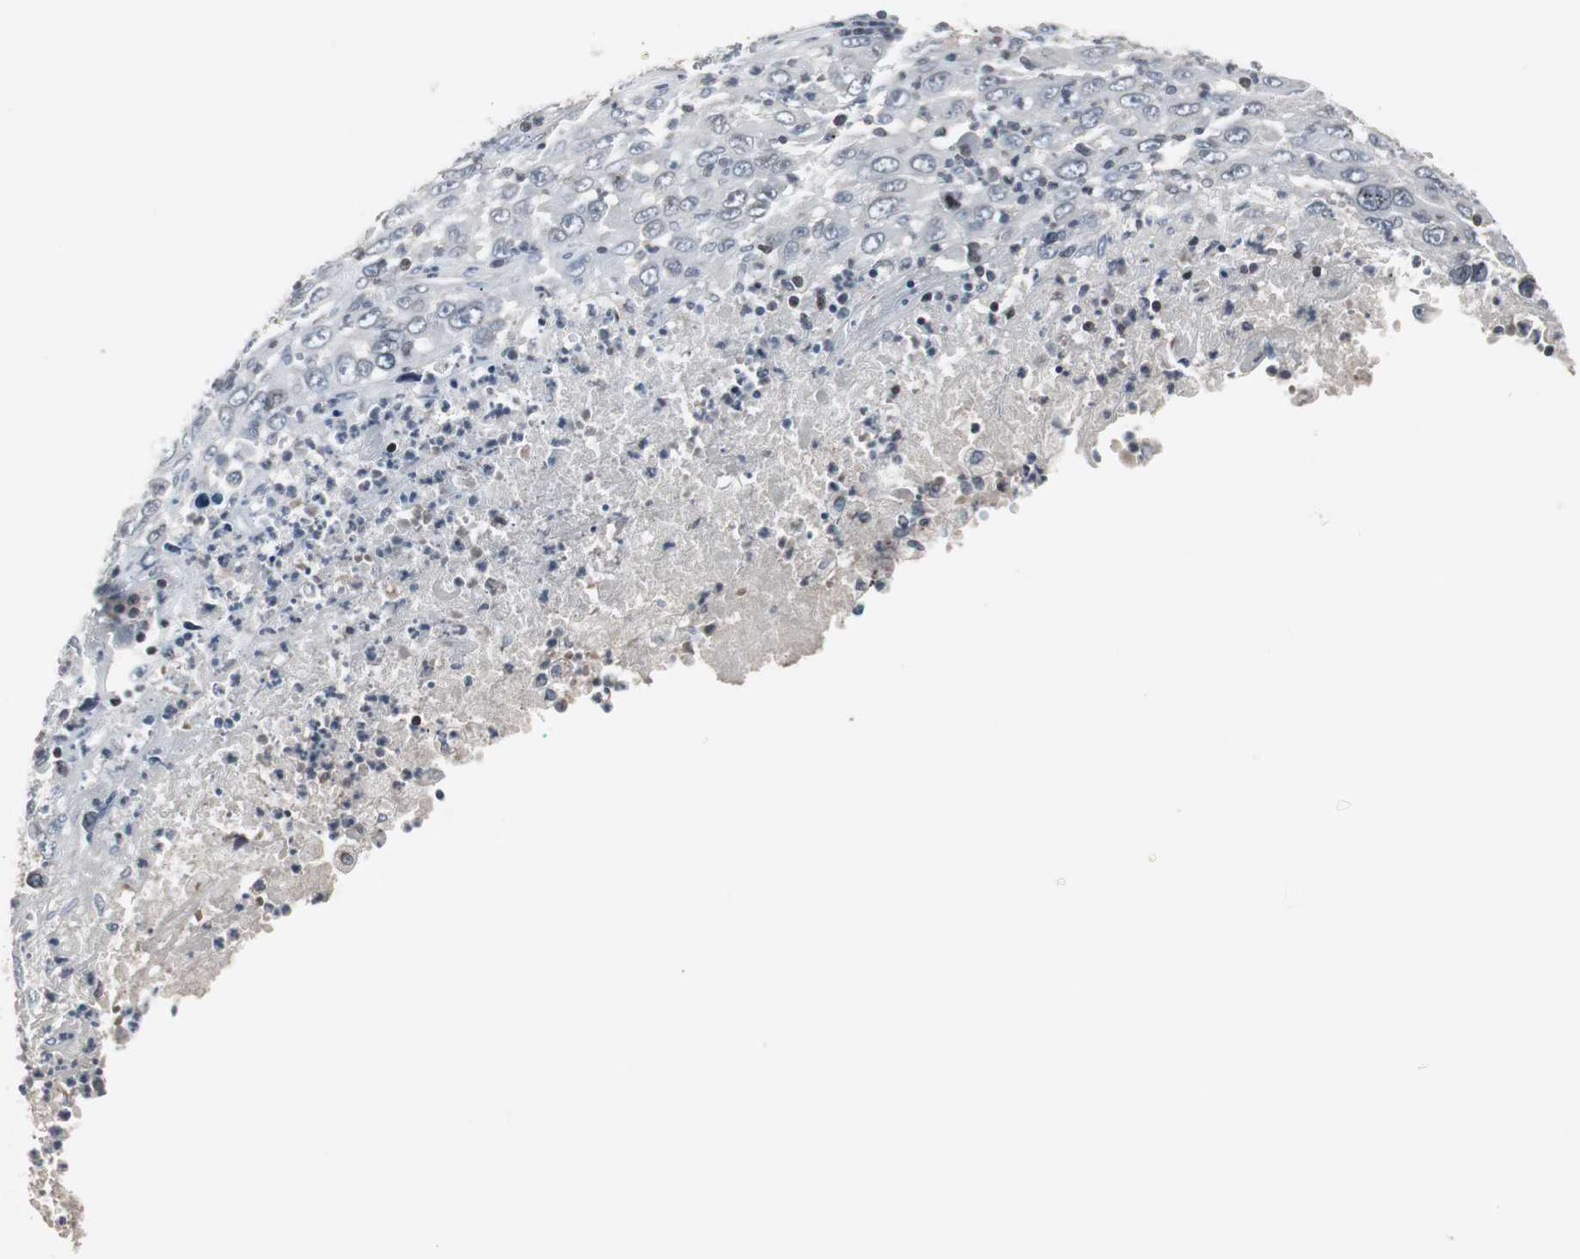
{"staining": {"intensity": "negative", "quantity": "none", "location": "none"}, "tissue": "melanoma", "cell_type": "Tumor cells", "image_type": "cancer", "snomed": [{"axis": "morphology", "description": "Malignant melanoma, Metastatic site"}, {"axis": "topography", "description": "Skin"}], "caption": "The image shows no significant positivity in tumor cells of melanoma.", "gene": "ZNF396", "patient": {"sex": "female", "age": 56}}